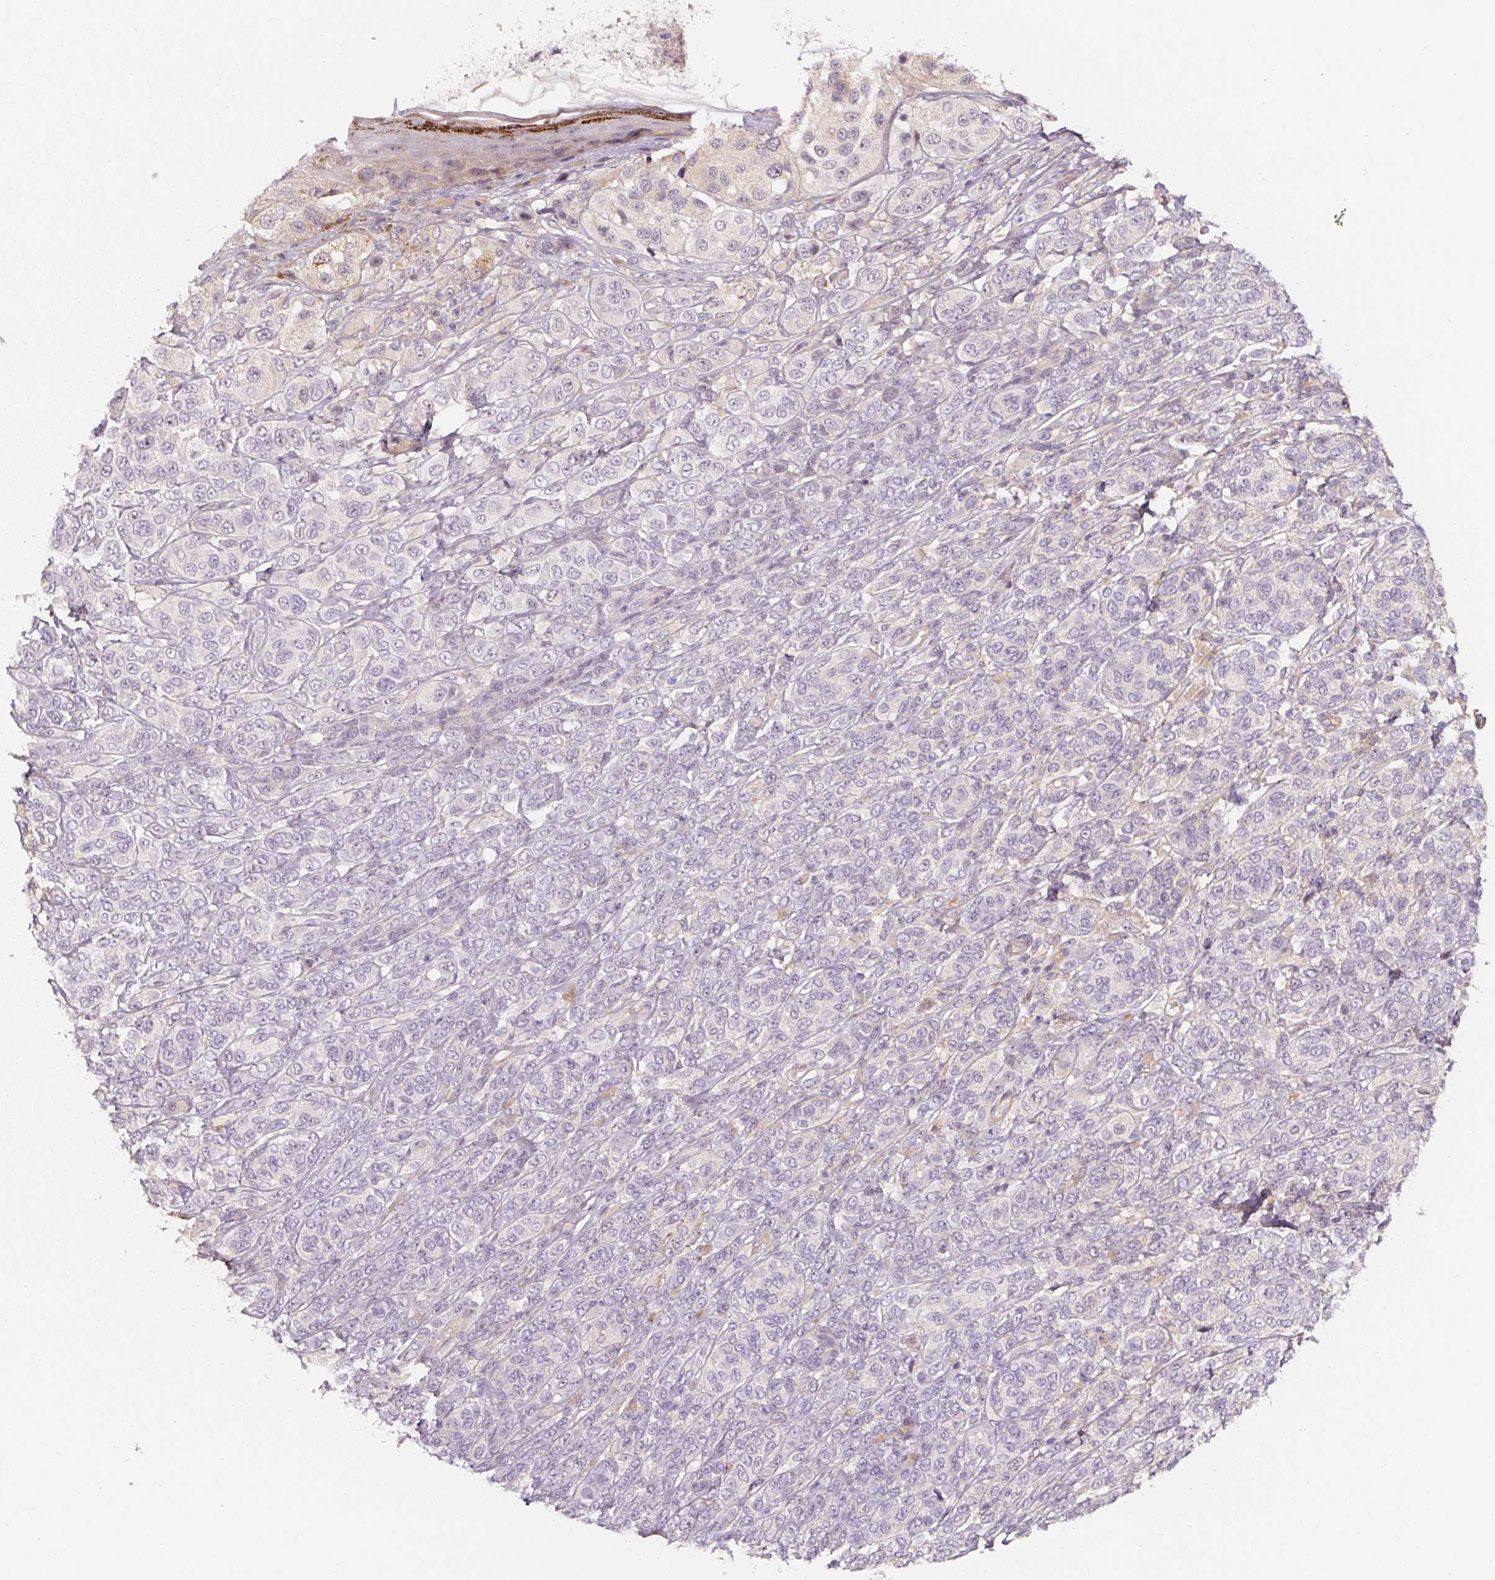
{"staining": {"intensity": "negative", "quantity": "none", "location": "none"}, "tissue": "melanoma", "cell_type": "Tumor cells", "image_type": "cancer", "snomed": [{"axis": "morphology", "description": "Malignant melanoma, NOS"}, {"axis": "topography", "description": "Skin"}], "caption": "This photomicrograph is of melanoma stained with IHC to label a protein in brown with the nuclei are counter-stained blue. There is no positivity in tumor cells.", "gene": "PWWP3B", "patient": {"sex": "male", "age": 42}}